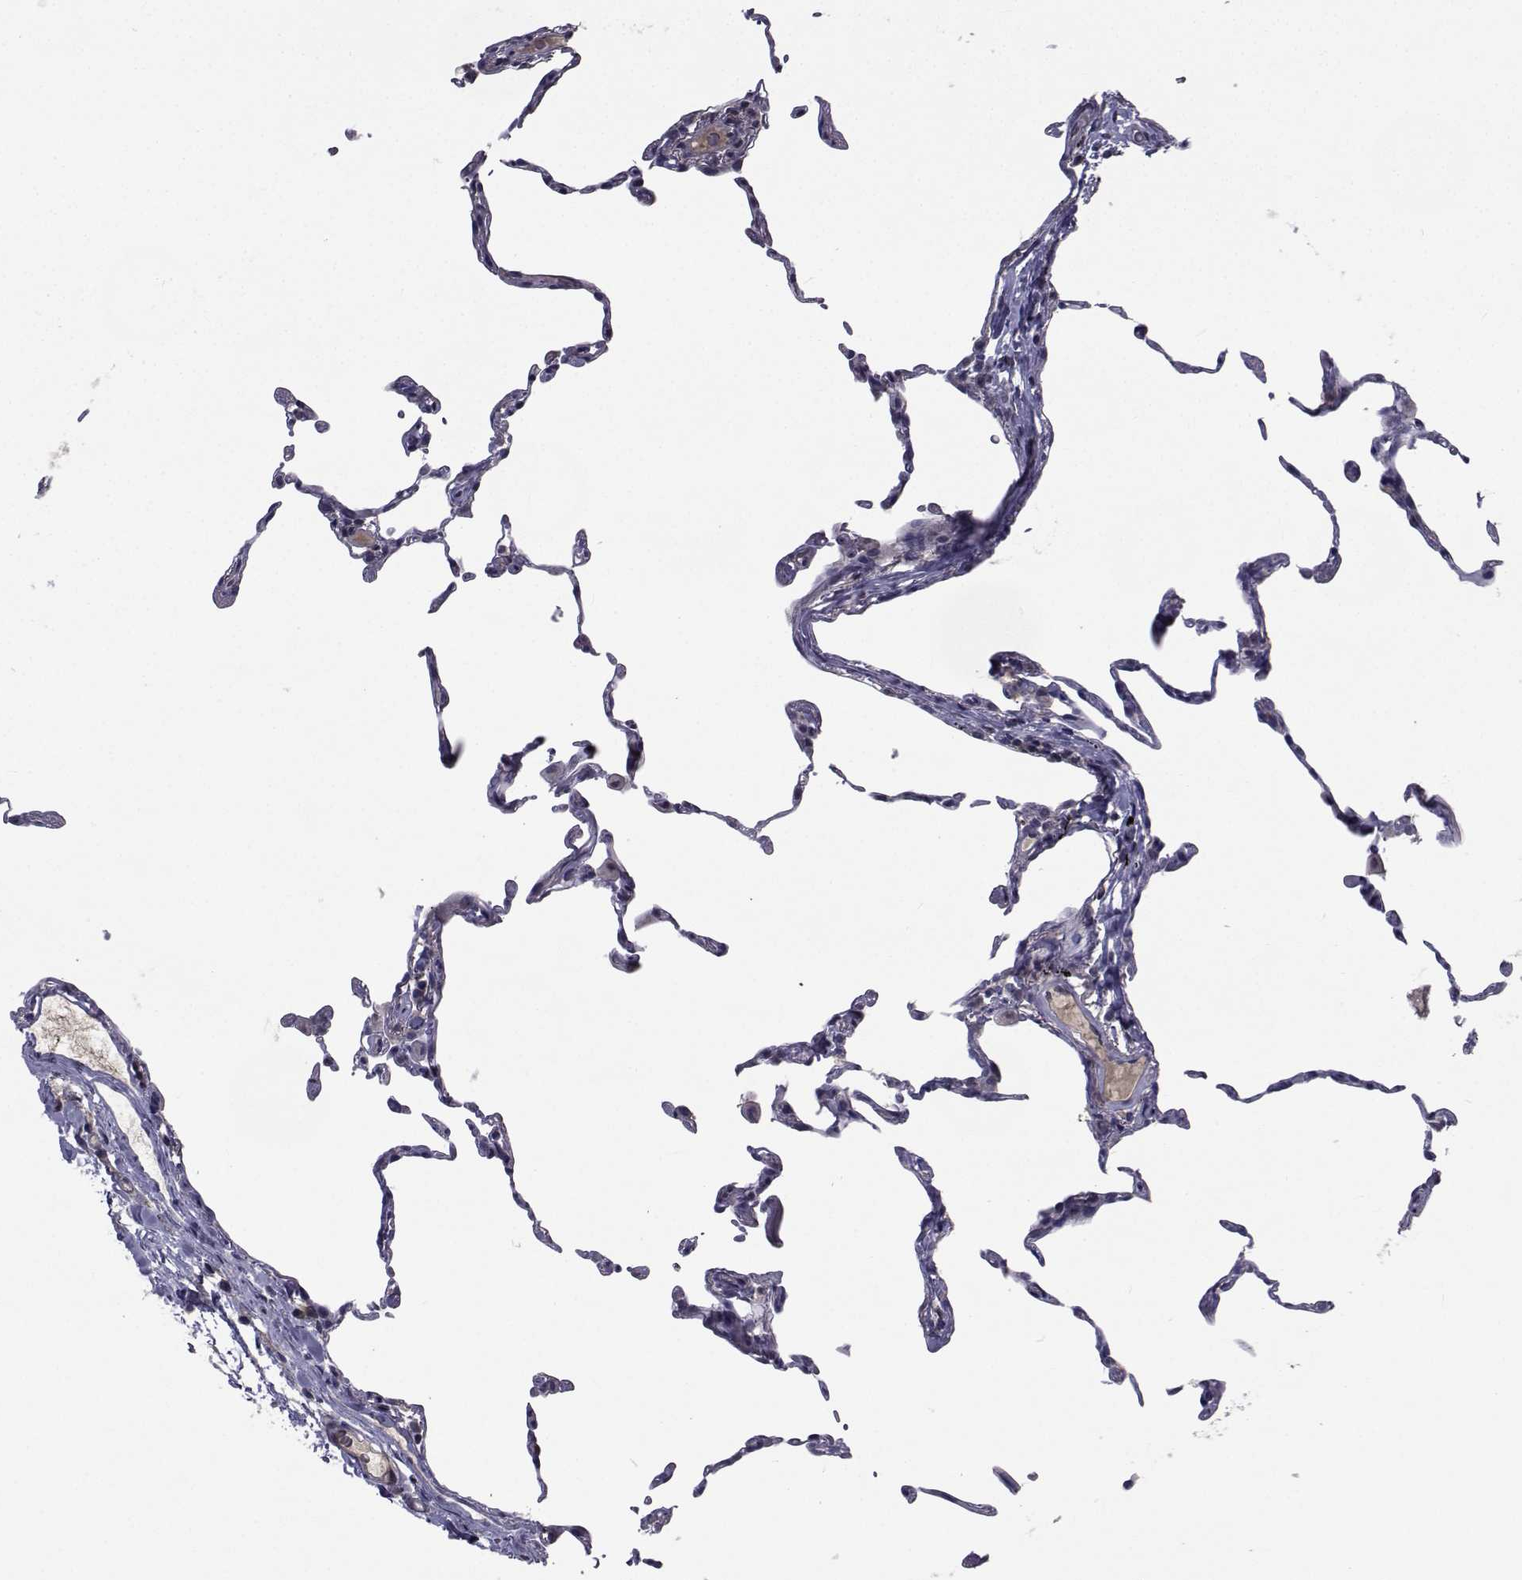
{"staining": {"intensity": "negative", "quantity": "none", "location": "none"}, "tissue": "lung", "cell_type": "Alveolar cells", "image_type": "normal", "snomed": [{"axis": "morphology", "description": "Normal tissue, NOS"}, {"axis": "topography", "description": "Lung"}], "caption": "This is a photomicrograph of immunohistochemistry staining of benign lung, which shows no staining in alveolar cells. (Brightfield microscopy of DAB immunohistochemistry (IHC) at high magnification).", "gene": "CYP2S1", "patient": {"sex": "female", "age": 57}}